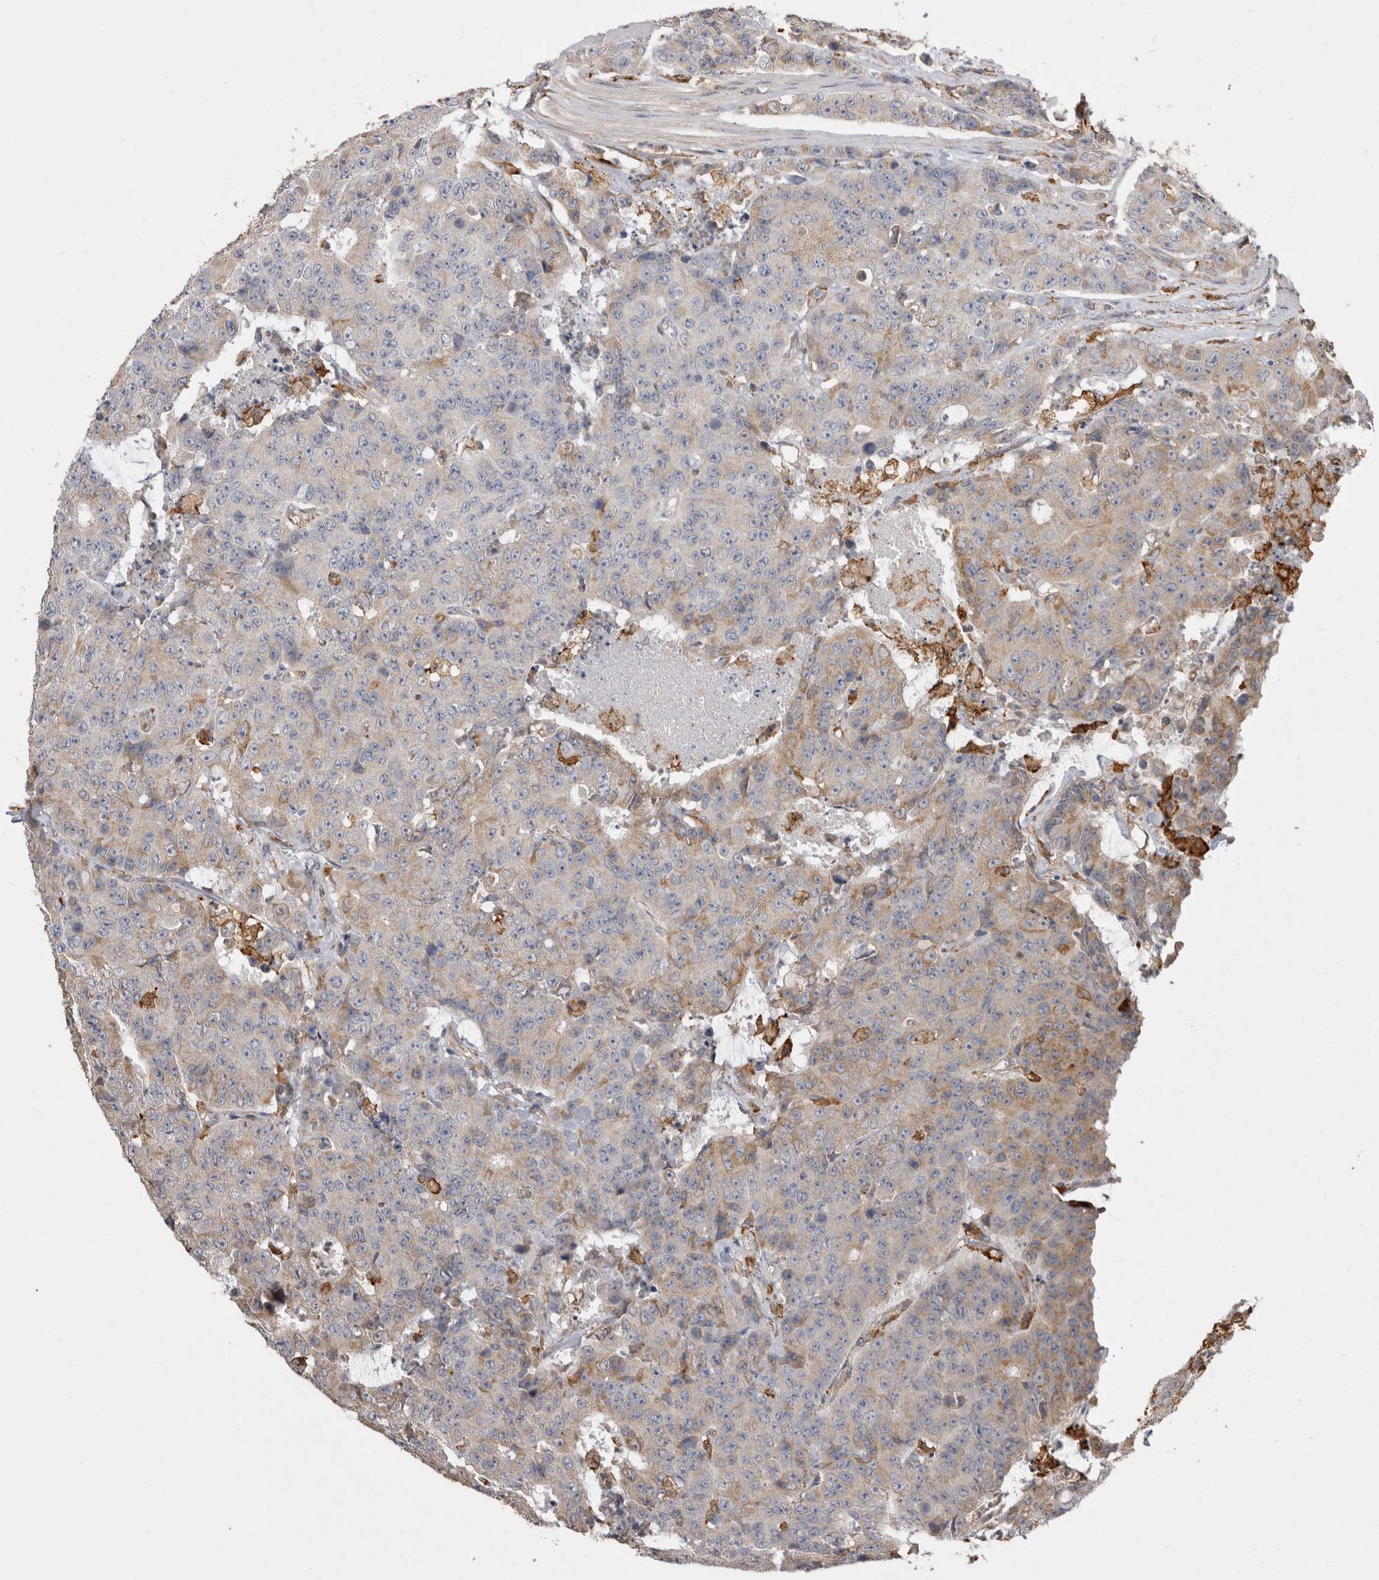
{"staining": {"intensity": "weak", "quantity": "25%-75%", "location": "cytoplasmic/membranous"}, "tissue": "colorectal cancer", "cell_type": "Tumor cells", "image_type": "cancer", "snomed": [{"axis": "morphology", "description": "Adenocarcinoma, NOS"}, {"axis": "topography", "description": "Colon"}], "caption": "Tumor cells exhibit low levels of weak cytoplasmic/membranous expression in about 25%-75% of cells in human colorectal adenocarcinoma.", "gene": "LRPAP1", "patient": {"sex": "female", "age": 86}}